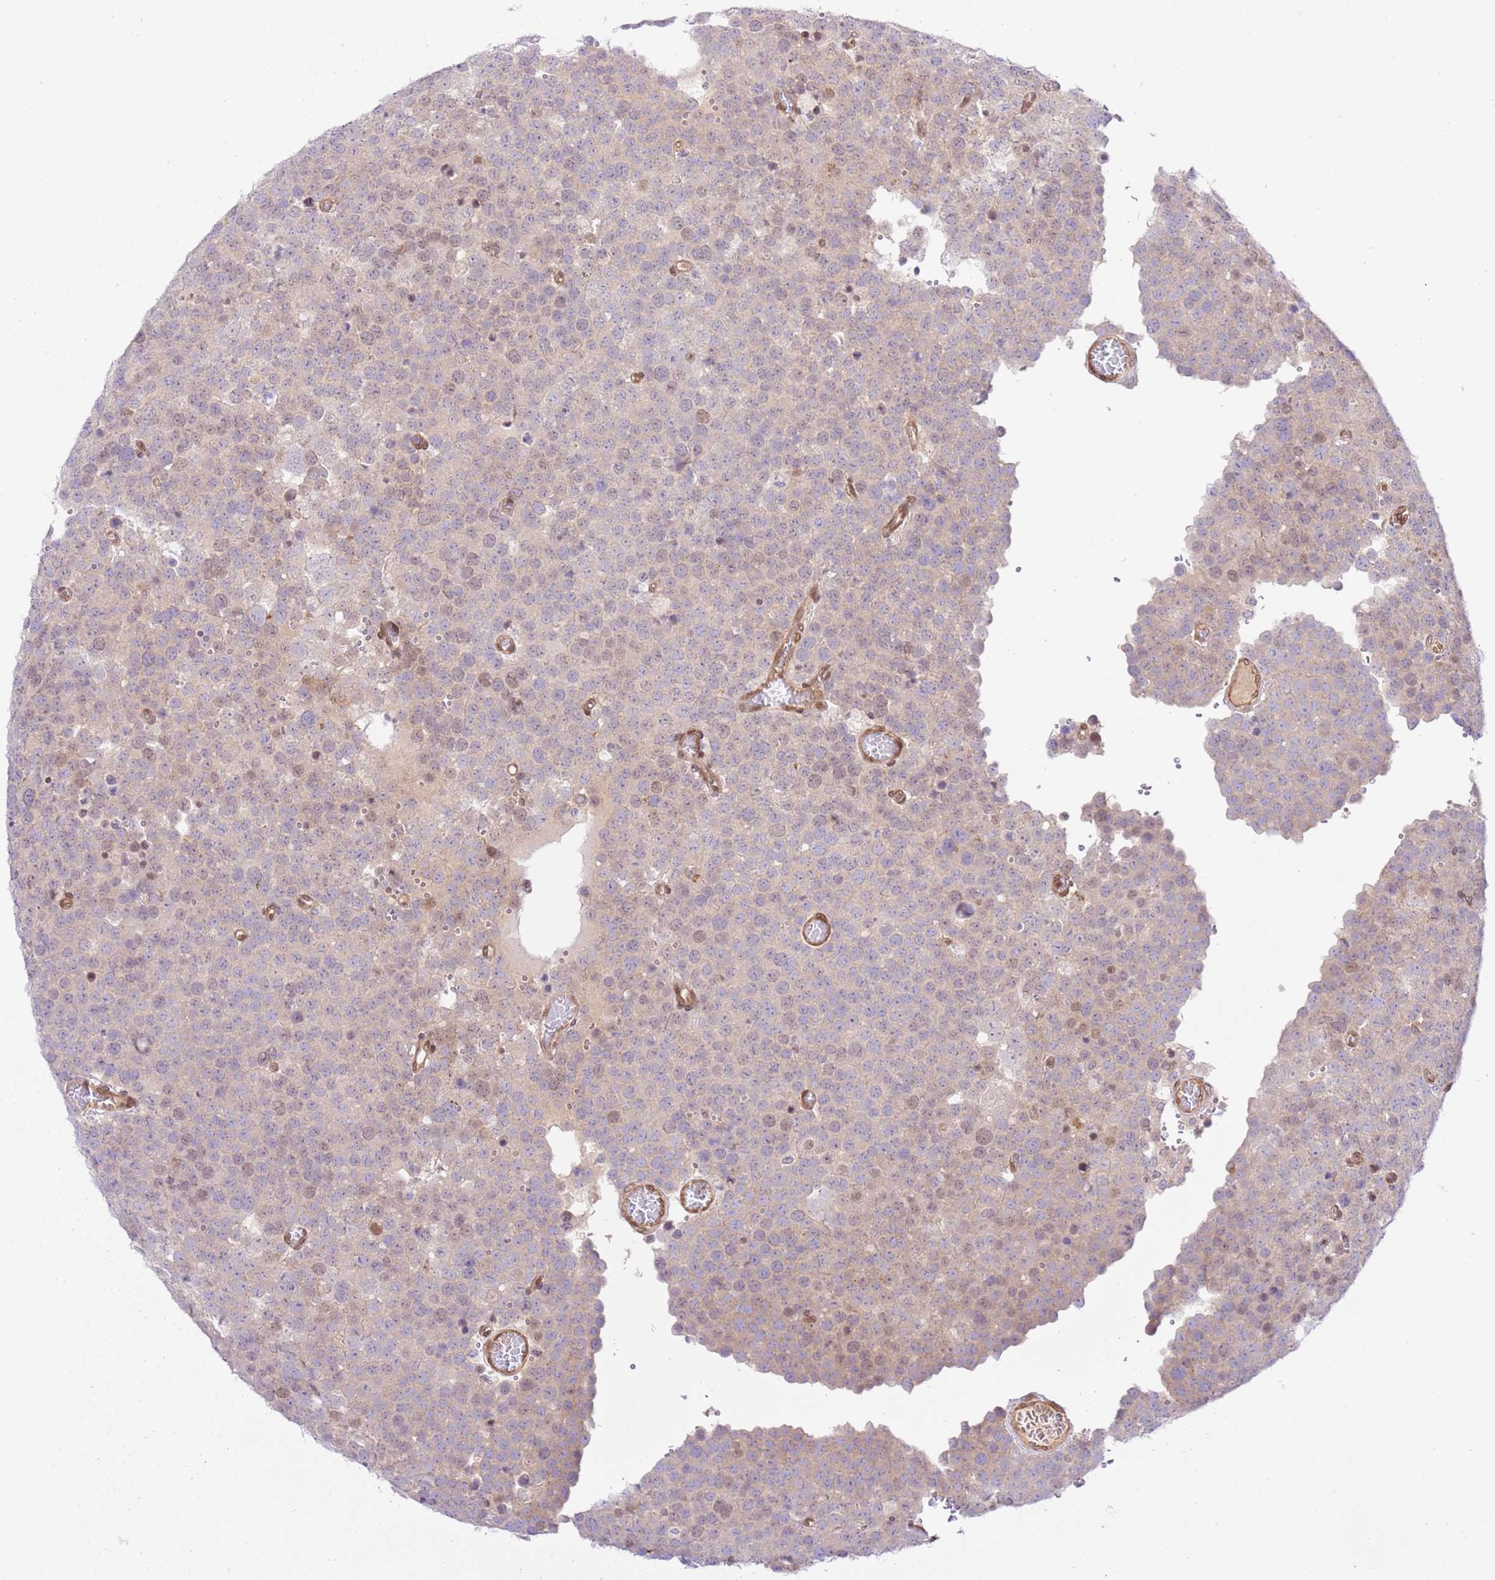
{"staining": {"intensity": "weak", "quantity": "<25%", "location": "nuclear"}, "tissue": "testis cancer", "cell_type": "Tumor cells", "image_type": "cancer", "snomed": [{"axis": "morphology", "description": "Normal tissue, NOS"}, {"axis": "morphology", "description": "Seminoma, NOS"}, {"axis": "topography", "description": "Testis"}], "caption": "A photomicrograph of seminoma (testis) stained for a protein shows no brown staining in tumor cells.", "gene": "TRIM37", "patient": {"sex": "male", "age": 71}}